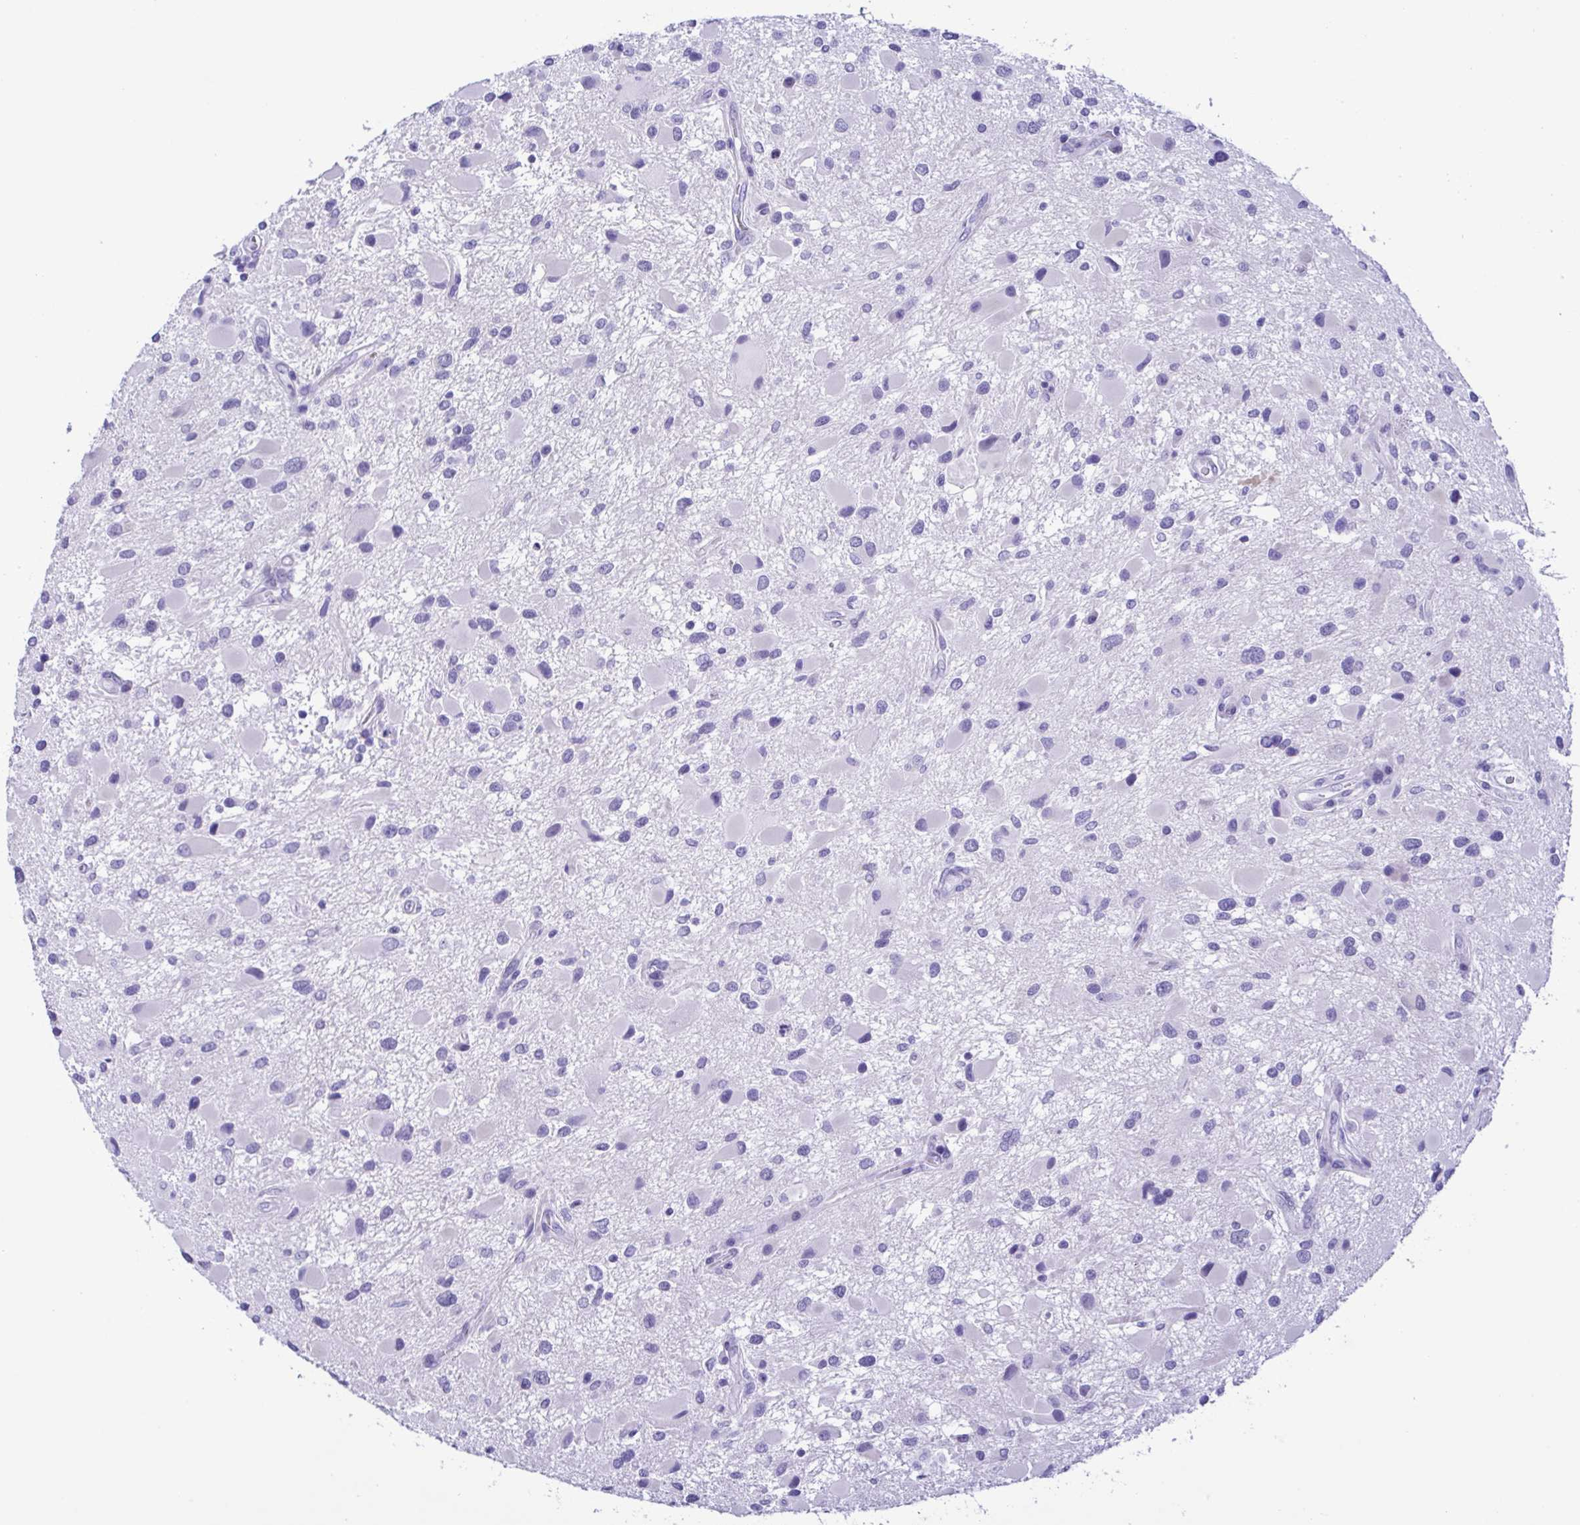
{"staining": {"intensity": "negative", "quantity": "none", "location": "none"}, "tissue": "glioma", "cell_type": "Tumor cells", "image_type": "cancer", "snomed": [{"axis": "morphology", "description": "Glioma, malignant, Low grade"}, {"axis": "topography", "description": "Brain"}], "caption": "Glioma was stained to show a protein in brown. There is no significant staining in tumor cells.", "gene": "TSPY2", "patient": {"sex": "female", "age": 32}}